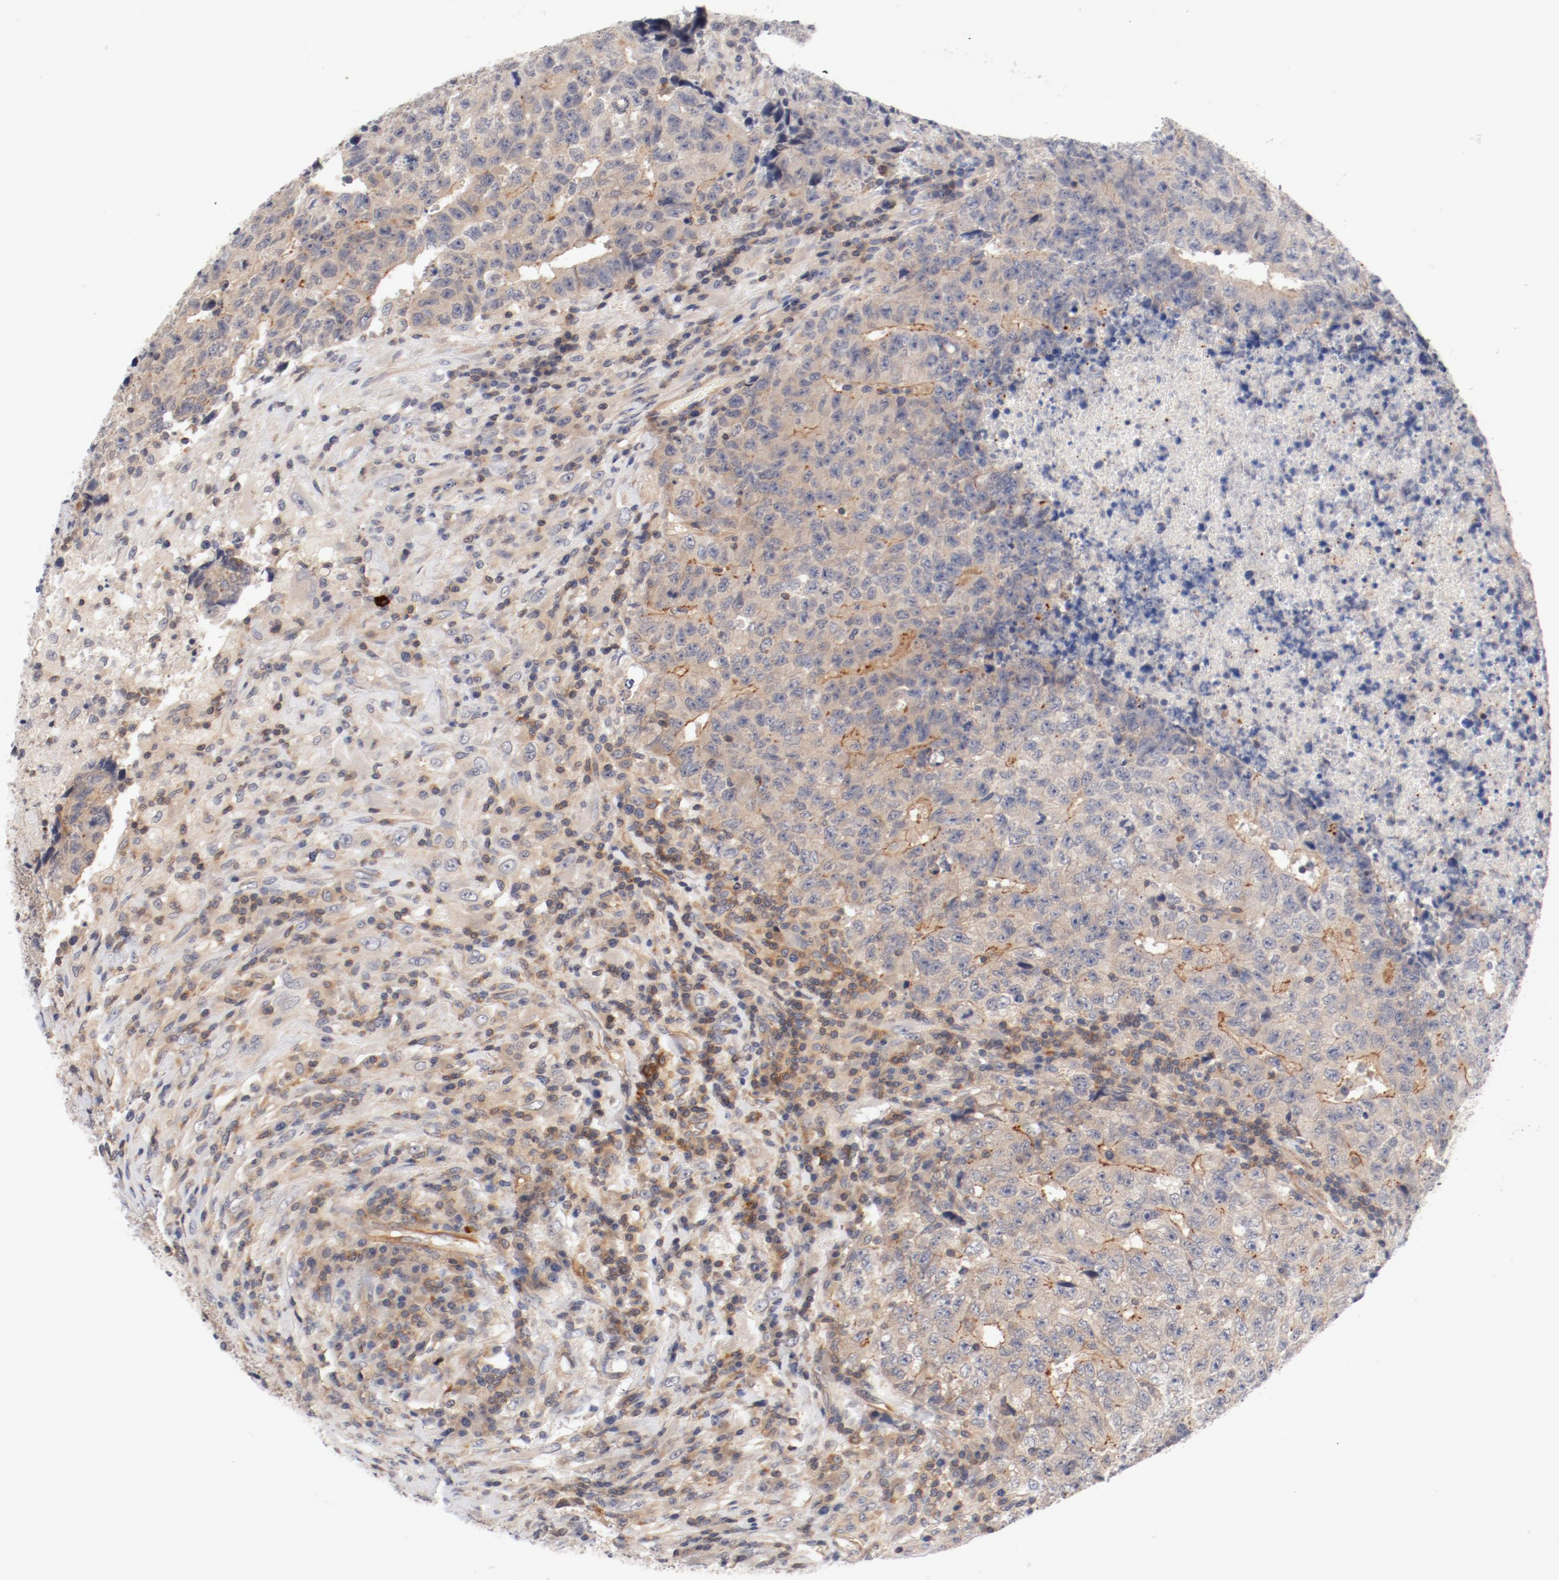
{"staining": {"intensity": "weak", "quantity": "25%-75%", "location": "cytoplasmic/membranous"}, "tissue": "testis cancer", "cell_type": "Tumor cells", "image_type": "cancer", "snomed": [{"axis": "morphology", "description": "Necrosis, NOS"}, {"axis": "morphology", "description": "Carcinoma, Embryonal, NOS"}, {"axis": "topography", "description": "Testis"}], "caption": "Immunohistochemical staining of human embryonal carcinoma (testis) reveals low levels of weak cytoplasmic/membranous protein positivity in approximately 25%-75% of tumor cells. (IHC, brightfield microscopy, high magnification).", "gene": "ZNF267", "patient": {"sex": "male", "age": 19}}